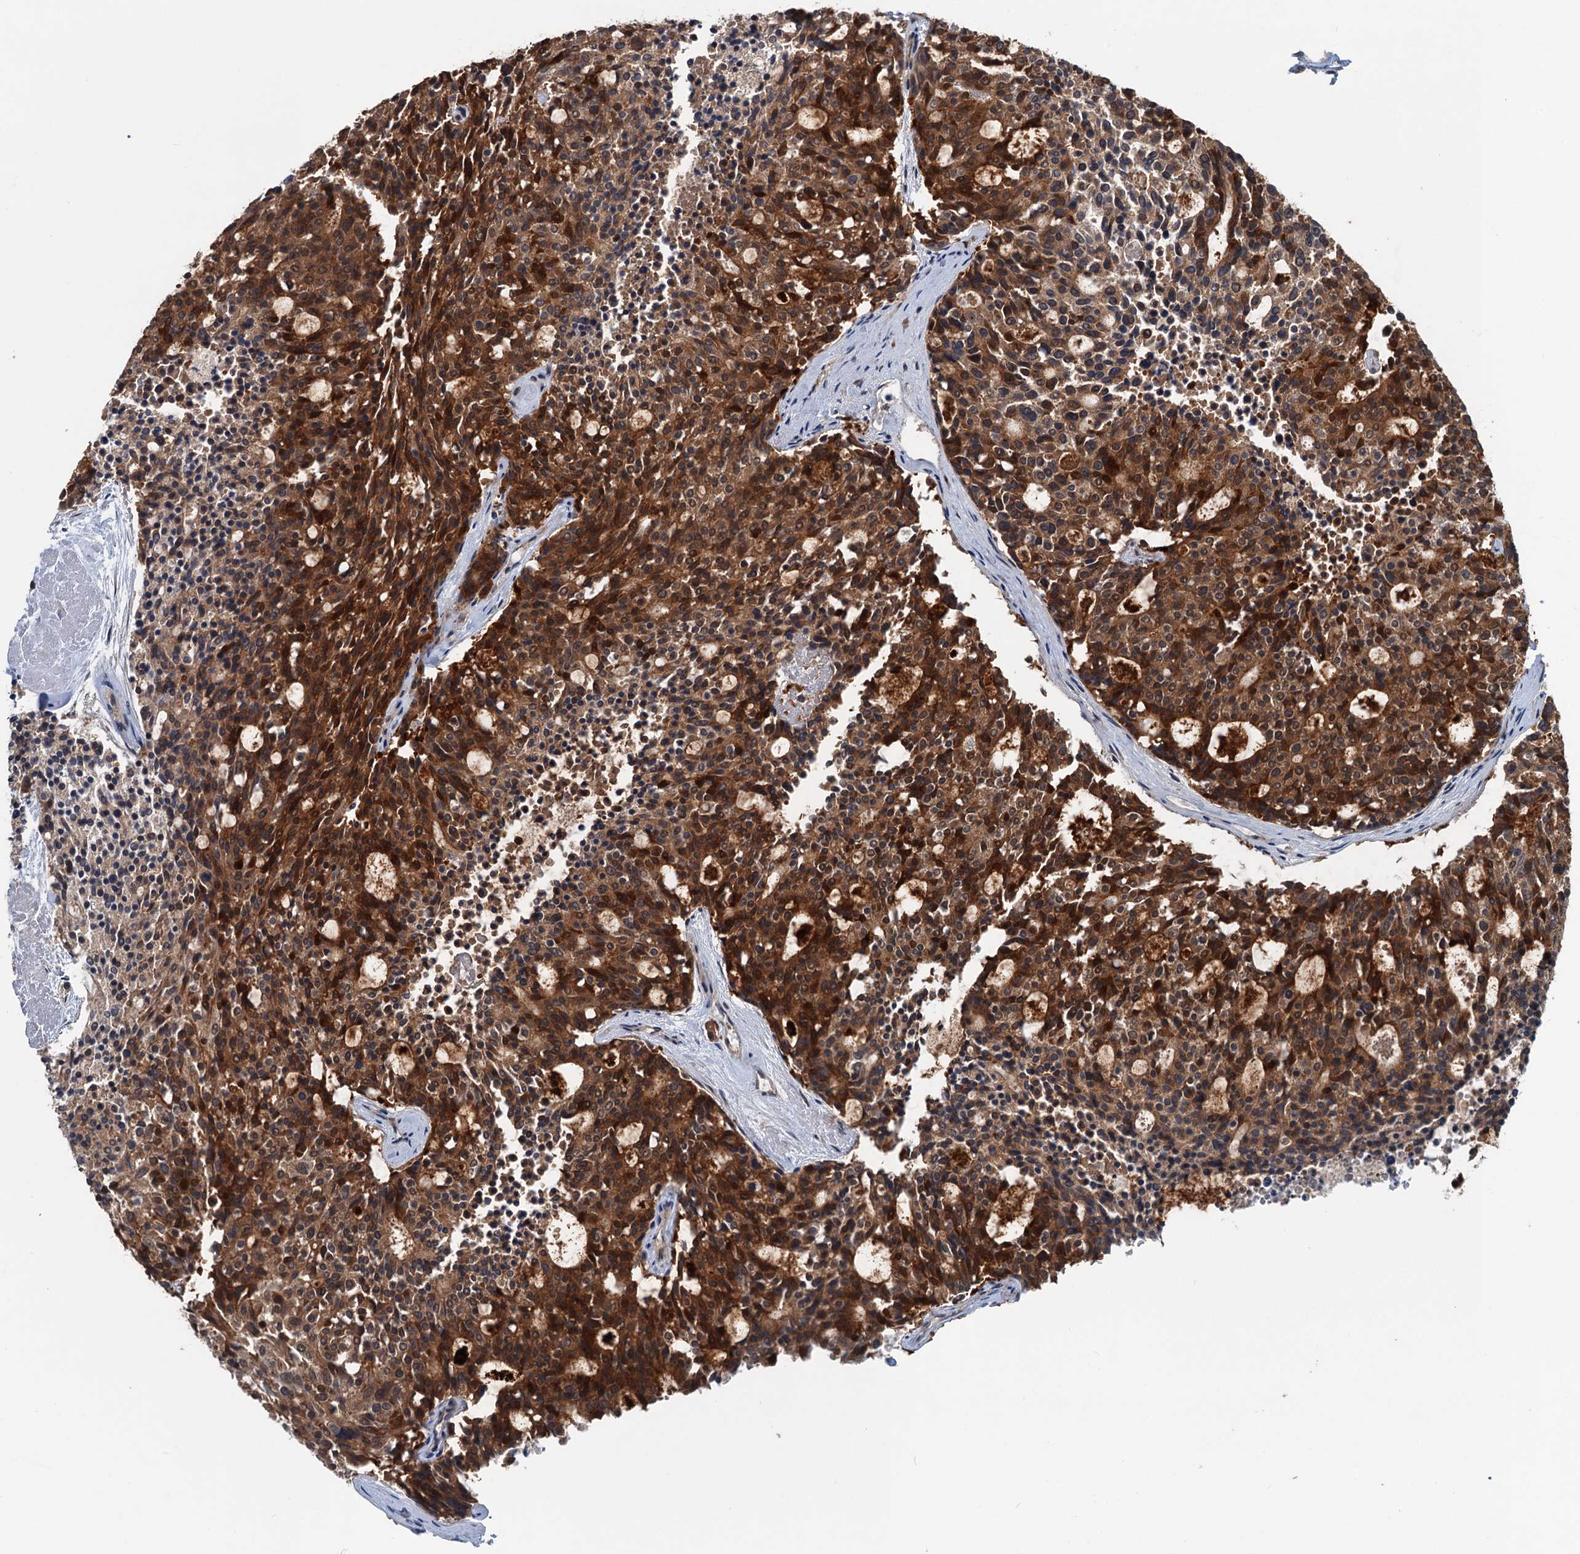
{"staining": {"intensity": "moderate", "quantity": ">75%", "location": "cytoplasmic/membranous"}, "tissue": "carcinoid", "cell_type": "Tumor cells", "image_type": "cancer", "snomed": [{"axis": "morphology", "description": "Carcinoid, malignant, NOS"}, {"axis": "topography", "description": "Pancreas"}], "caption": "Immunohistochemical staining of human carcinoid (malignant) reveals medium levels of moderate cytoplasmic/membranous positivity in approximately >75% of tumor cells.", "gene": "DYNC2I2", "patient": {"sex": "female", "age": 54}}